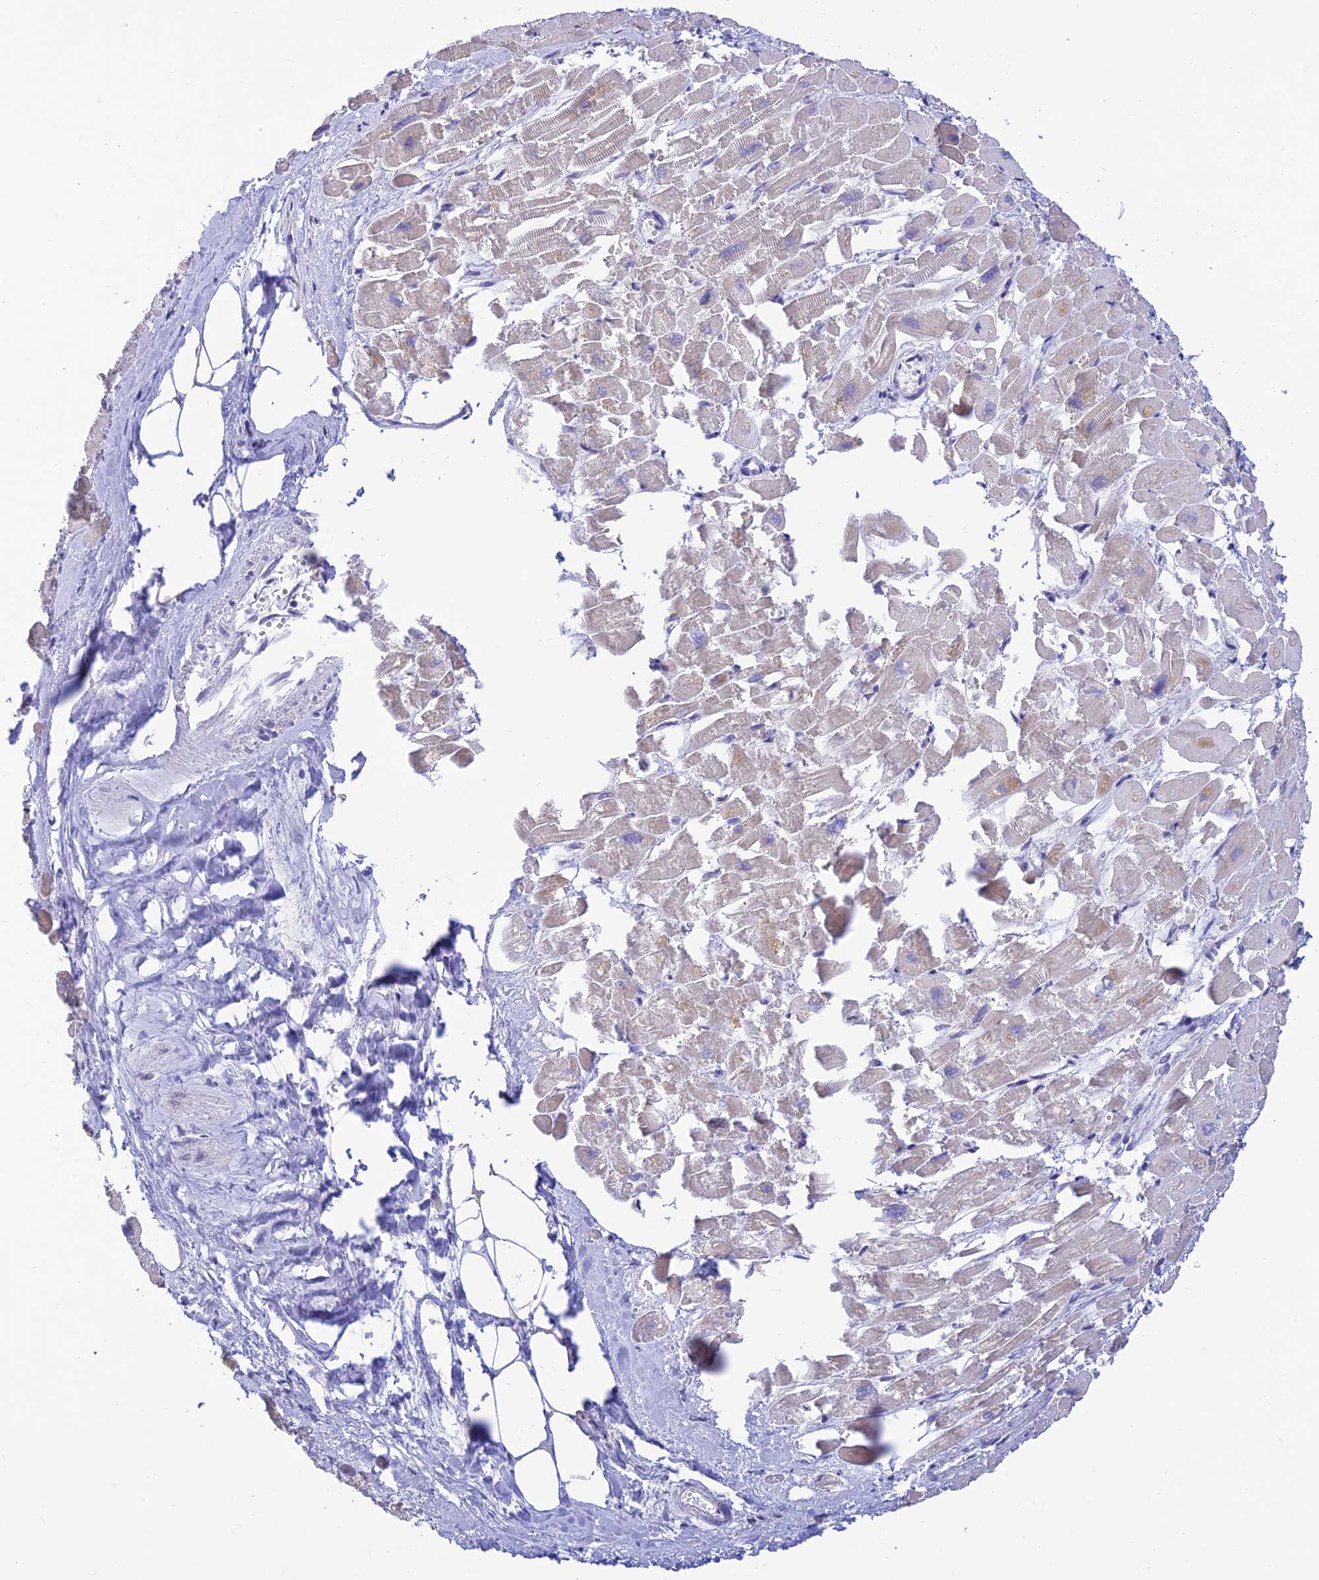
{"staining": {"intensity": "negative", "quantity": "none", "location": "none"}, "tissue": "heart muscle", "cell_type": "Cardiomyocytes", "image_type": "normal", "snomed": [{"axis": "morphology", "description": "Normal tissue, NOS"}, {"axis": "topography", "description": "Heart"}], "caption": "A micrograph of heart muscle stained for a protein shows no brown staining in cardiomyocytes. Brightfield microscopy of immunohistochemistry (IHC) stained with DAB (3,3'-diaminobenzidine) (brown) and hematoxylin (blue), captured at high magnification.", "gene": "INKA1", "patient": {"sex": "male", "age": 54}}